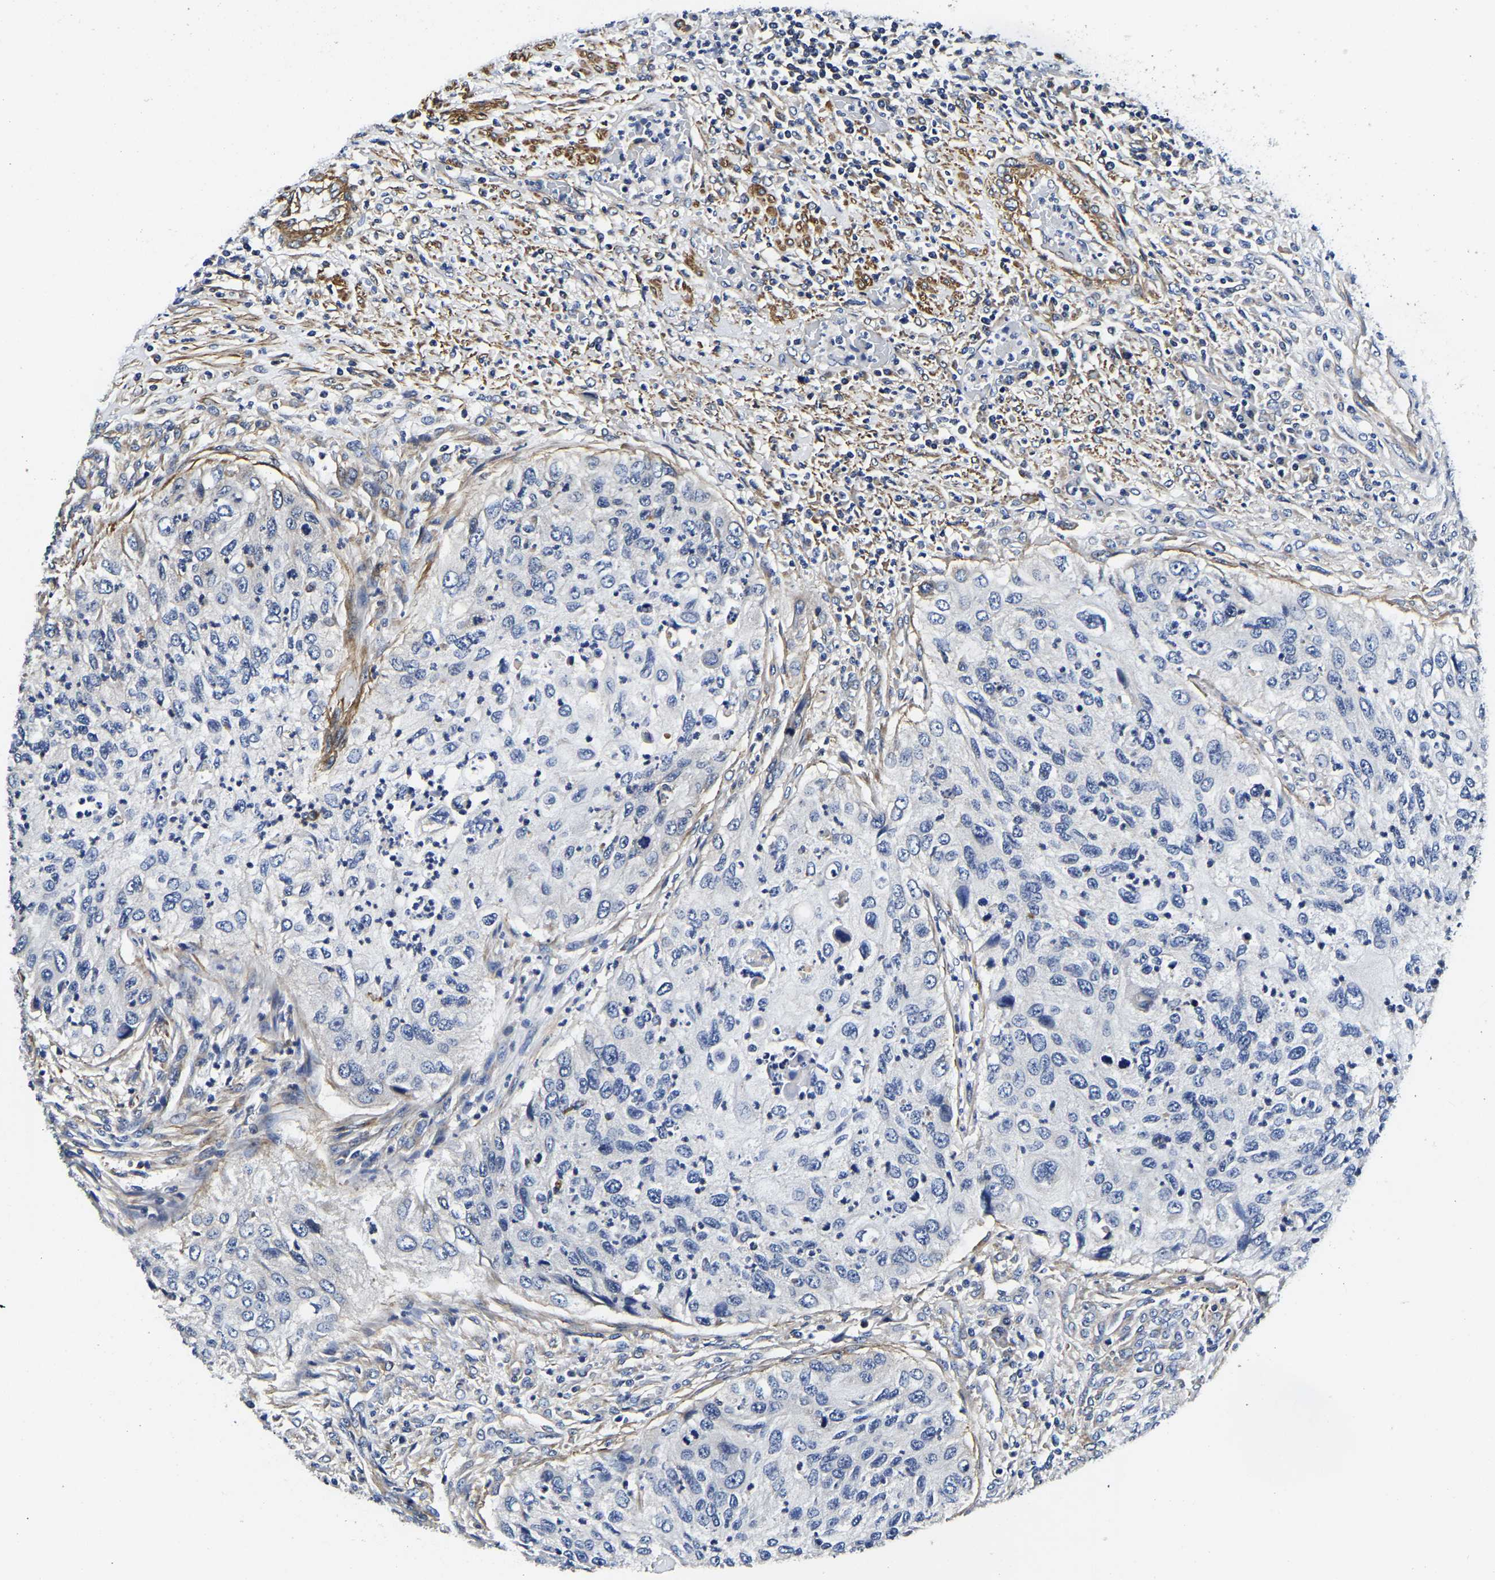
{"staining": {"intensity": "negative", "quantity": "none", "location": "none"}, "tissue": "urothelial cancer", "cell_type": "Tumor cells", "image_type": "cancer", "snomed": [{"axis": "morphology", "description": "Urothelial carcinoma, High grade"}, {"axis": "topography", "description": "Urinary bladder"}], "caption": "Human urothelial carcinoma (high-grade) stained for a protein using immunohistochemistry (IHC) reveals no staining in tumor cells.", "gene": "KCTD17", "patient": {"sex": "female", "age": 60}}